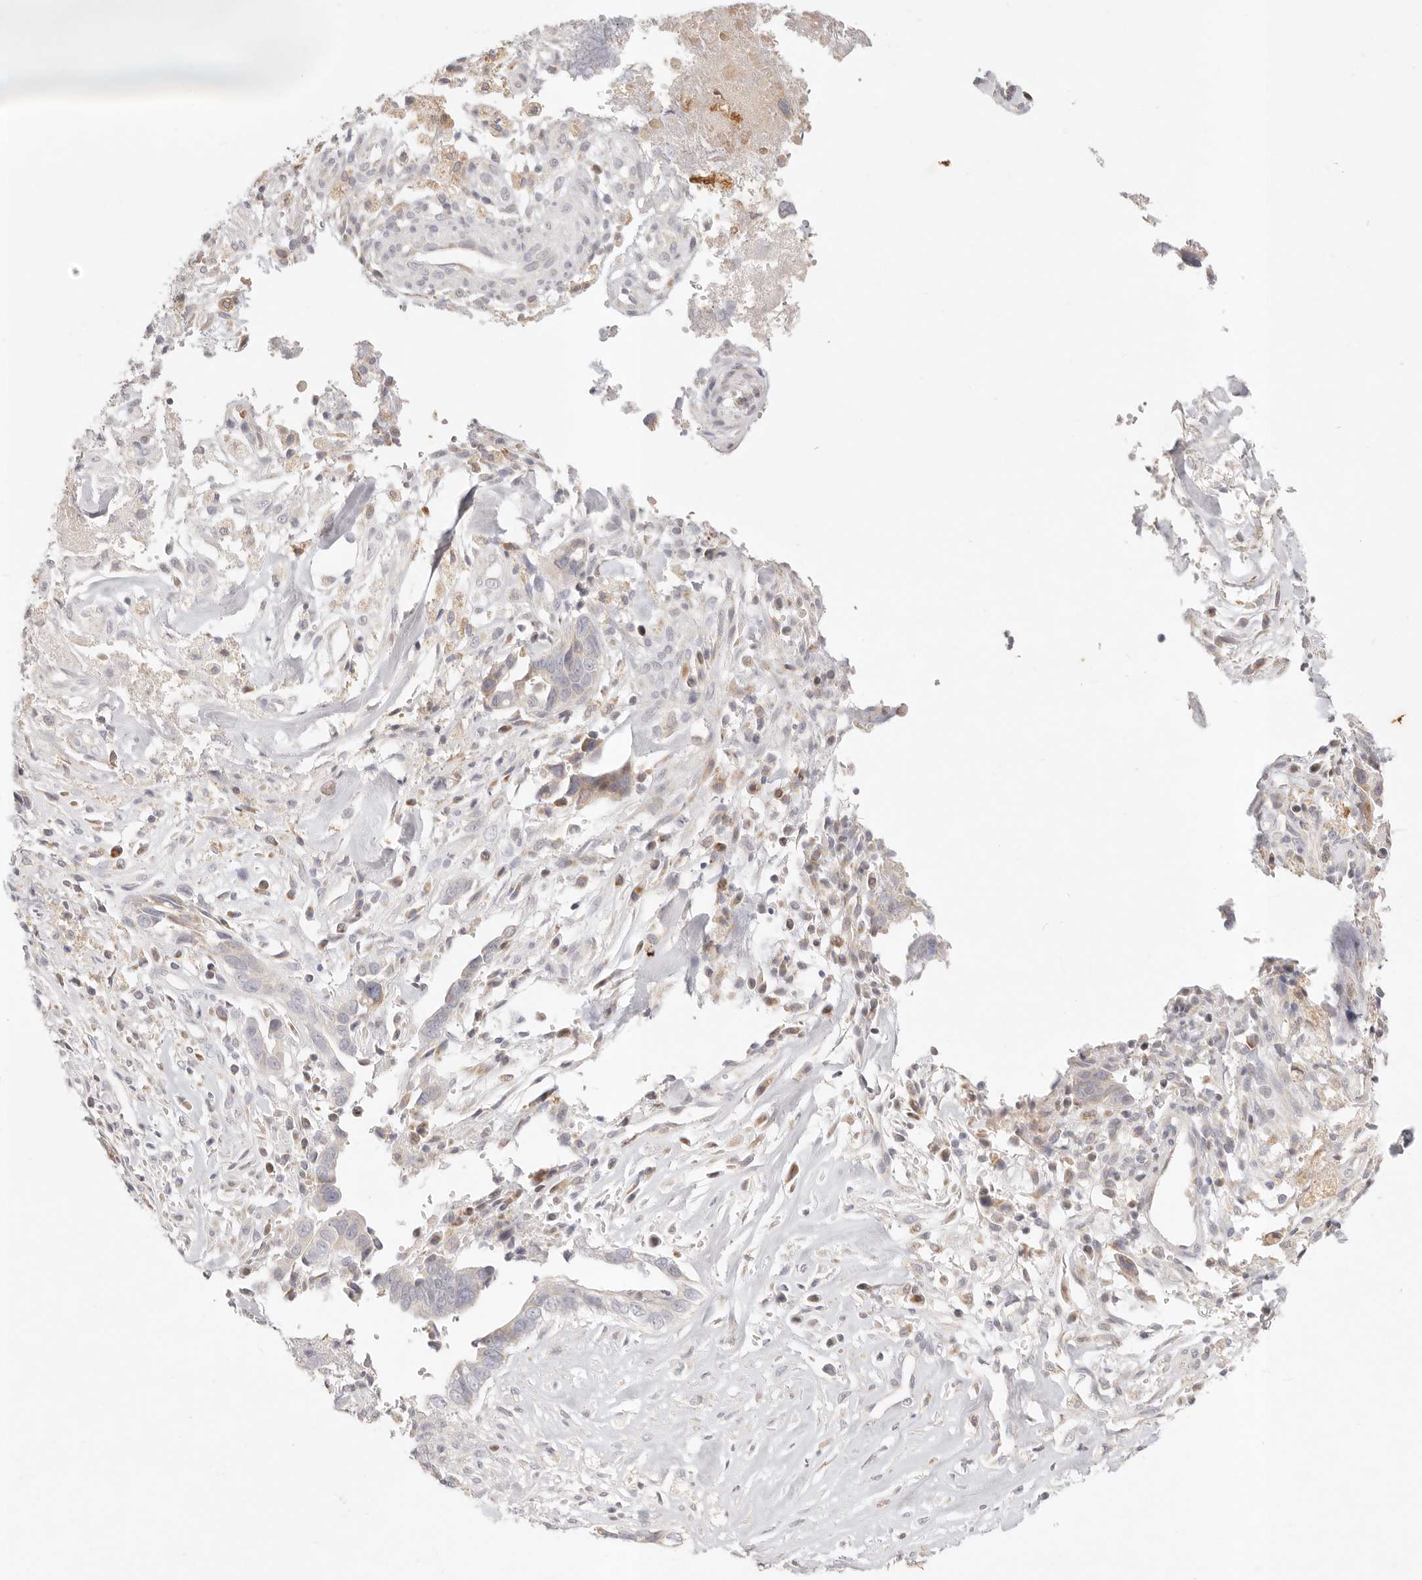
{"staining": {"intensity": "negative", "quantity": "none", "location": "none"}, "tissue": "liver cancer", "cell_type": "Tumor cells", "image_type": "cancer", "snomed": [{"axis": "morphology", "description": "Cholangiocarcinoma"}, {"axis": "topography", "description": "Liver"}], "caption": "The immunohistochemistry (IHC) micrograph has no significant positivity in tumor cells of cholangiocarcinoma (liver) tissue. (Brightfield microscopy of DAB immunohistochemistry at high magnification).", "gene": "GPR156", "patient": {"sex": "female", "age": 79}}